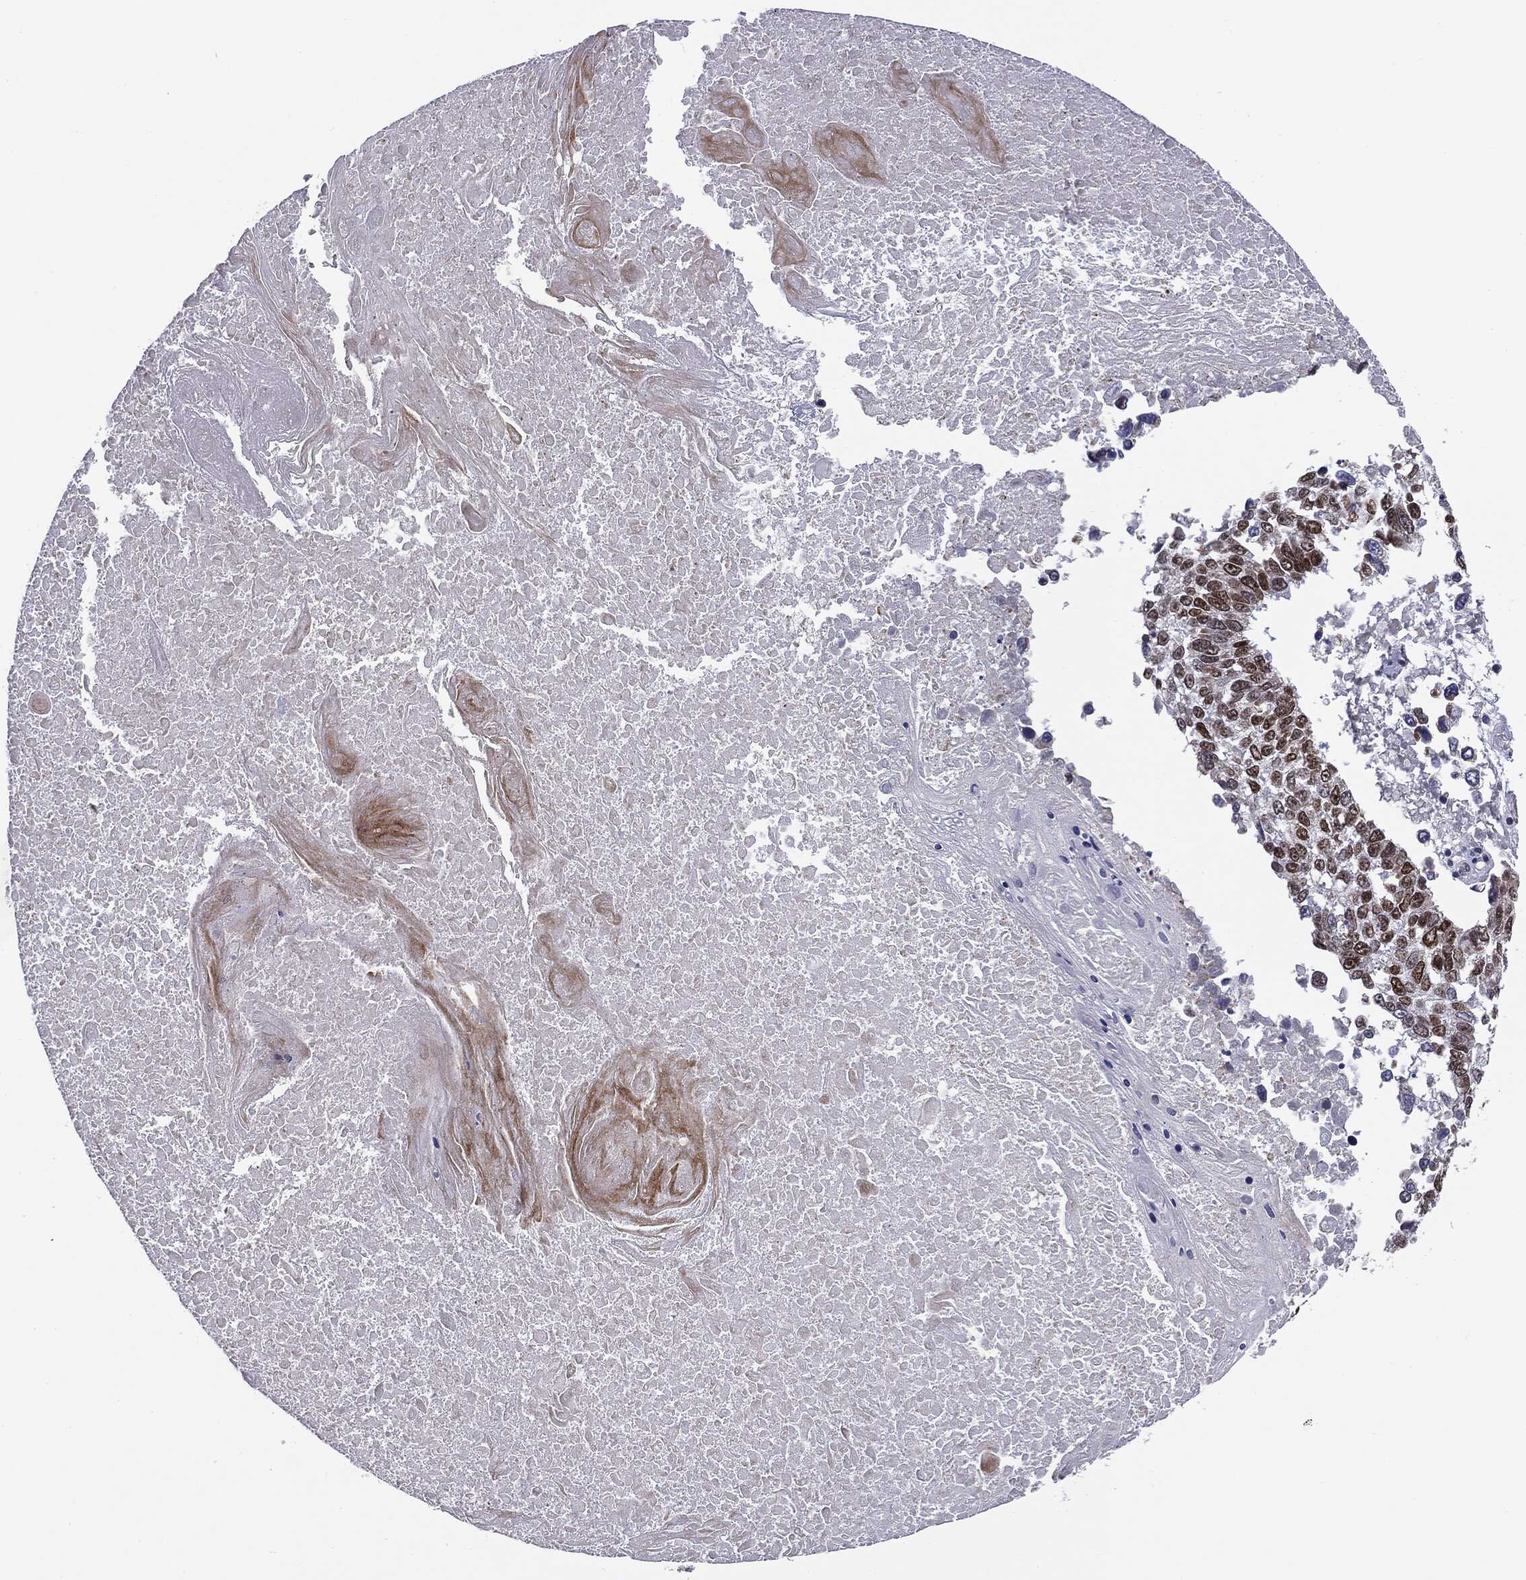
{"staining": {"intensity": "strong", "quantity": "<25%", "location": "nuclear"}, "tissue": "lung cancer", "cell_type": "Tumor cells", "image_type": "cancer", "snomed": [{"axis": "morphology", "description": "Squamous cell carcinoma, NOS"}, {"axis": "topography", "description": "Lung"}], "caption": "About <25% of tumor cells in human lung cancer show strong nuclear protein staining as visualized by brown immunohistochemical staining.", "gene": "MDC1", "patient": {"sex": "male", "age": 82}}